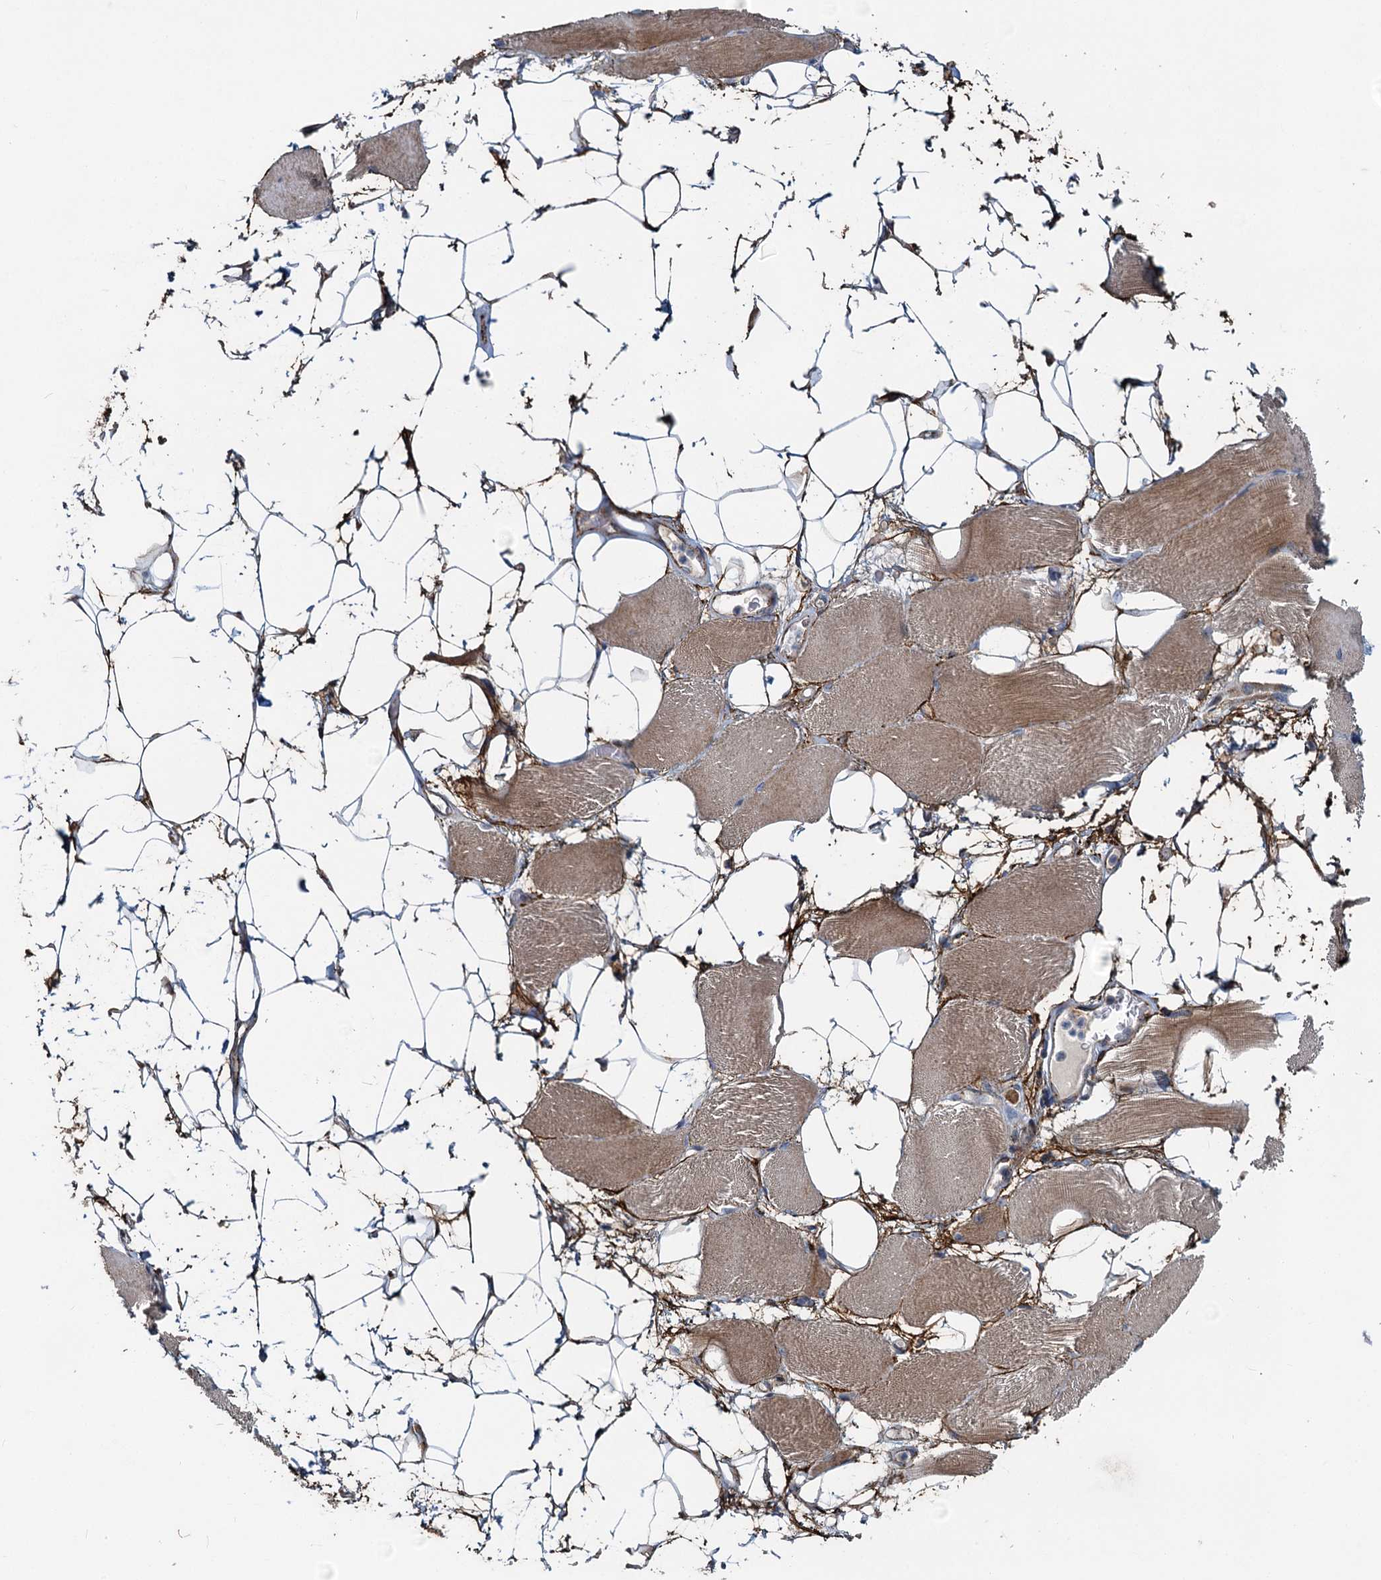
{"staining": {"intensity": "moderate", "quantity": ">75%", "location": "cytoplasmic/membranous"}, "tissue": "skeletal muscle", "cell_type": "Myocytes", "image_type": "normal", "snomed": [{"axis": "morphology", "description": "Normal tissue, NOS"}, {"axis": "topography", "description": "Skeletal muscle"}, {"axis": "topography", "description": "Parathyroid gland"}], "caption": "DAB immunohistochemical staining of unremarkable human skeletal muscle shows moderate cytoplasmic/membranous protein positivity in about >75% of myocytes.", "gene": "ADCY2", "patient": {"sex": "female", "age": 37}}